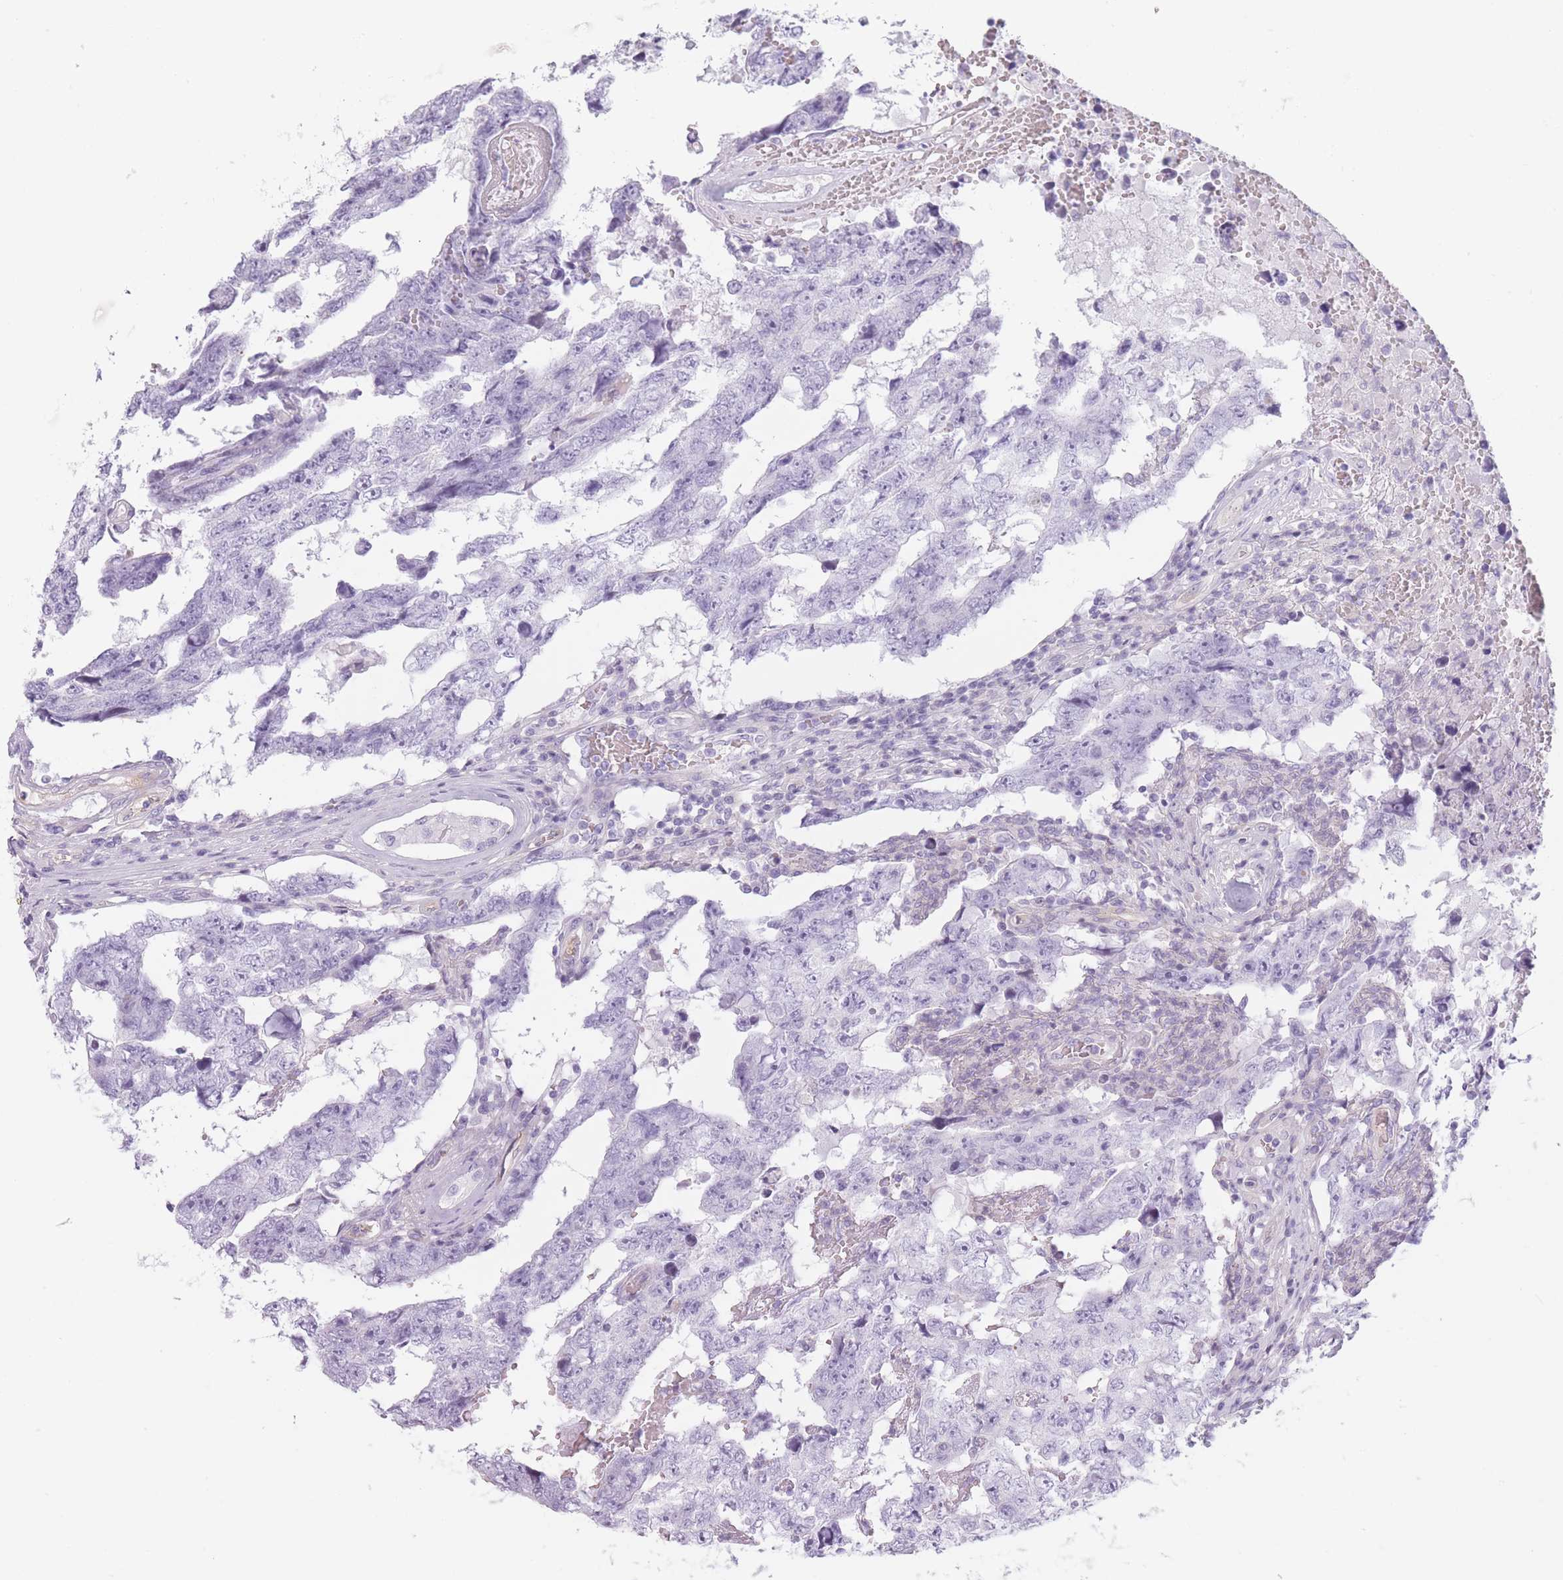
{"staining": {"intensity": "negative", "quantity": "none", "location": "none"}, "tissue": "testis cancer", "cell_type": "Tumor cells", "image_type": "cancer", "snomed": [{"axis": "morphology", "description": "Carcinoma, Embryonal, NOS"}, {"axis": "topography", "description": "Testis"}], "caption": "Immunohistochemistry histopathology image of neoplastic tissue: human testis embryonal carcinoma stained with DAB (3,3'-diaminobenzidine) demonstrates no significant protein staining in tumor cells.", "gene": "GGT1", "patient": {"sex": "male", "age": 25}}